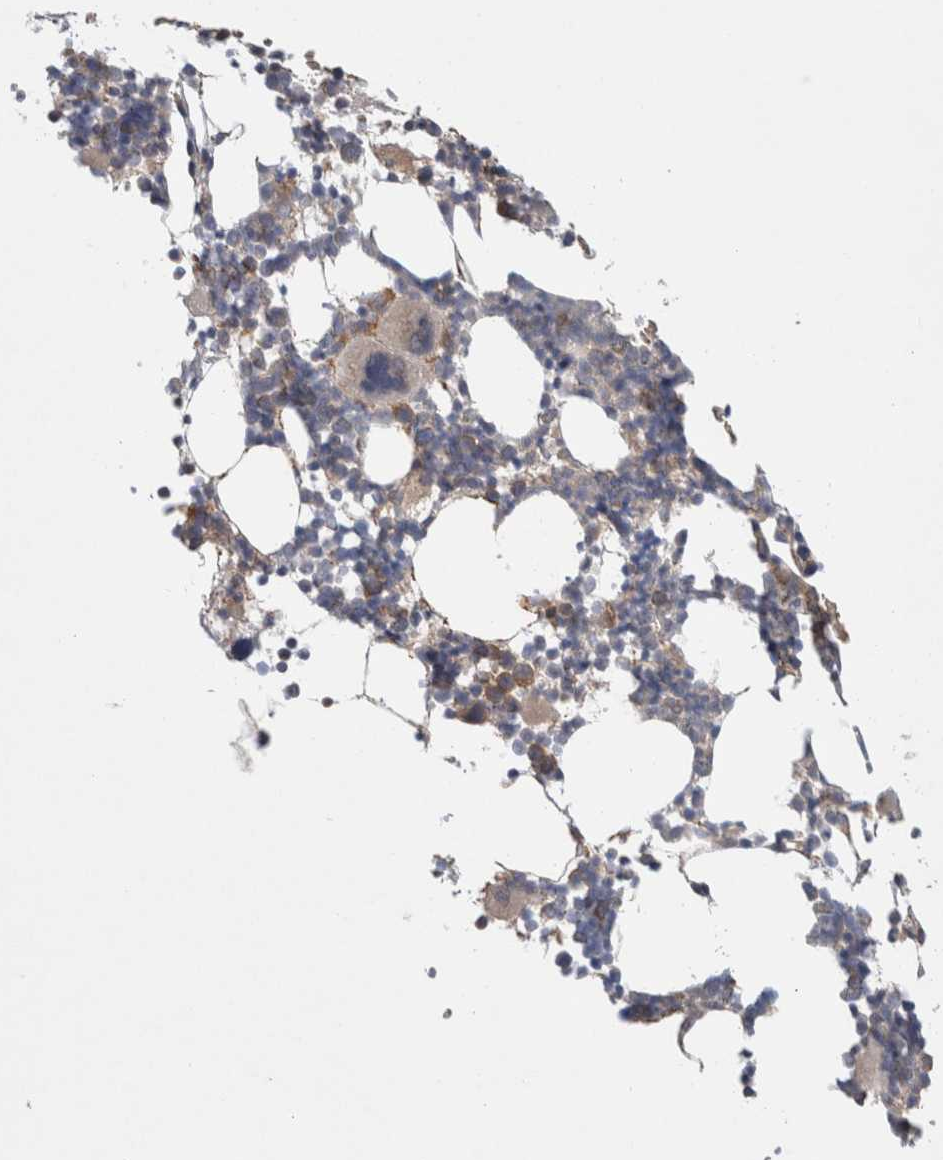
{"staining": {"intensity": "moderate", "quantity": "<25%", "location": "cytoplasmic/membranous"}, "tissue": "bone marrow", "cell_type": "Hematopoietic cells", "image_type": "normal", "snomed": [{"axis": "morphology", "description": "Normal tissue, NOS"}, {"axis": "morphology", "description": "Inflammation, NOS"}, {"axis": "topography", "description": "Bone marrow"}], "caption": "Immunohistochemical staining of unremarkable human bone marrow displays <25% levels of moderate cytoplasmic/membranous protein expression in approximately <25% of hematopoietic cells. (Brightfield microscopy of DAB IHC at high magnification).", "gene": "NDOR1", "patient": {"sex": "male", "age": 78}}